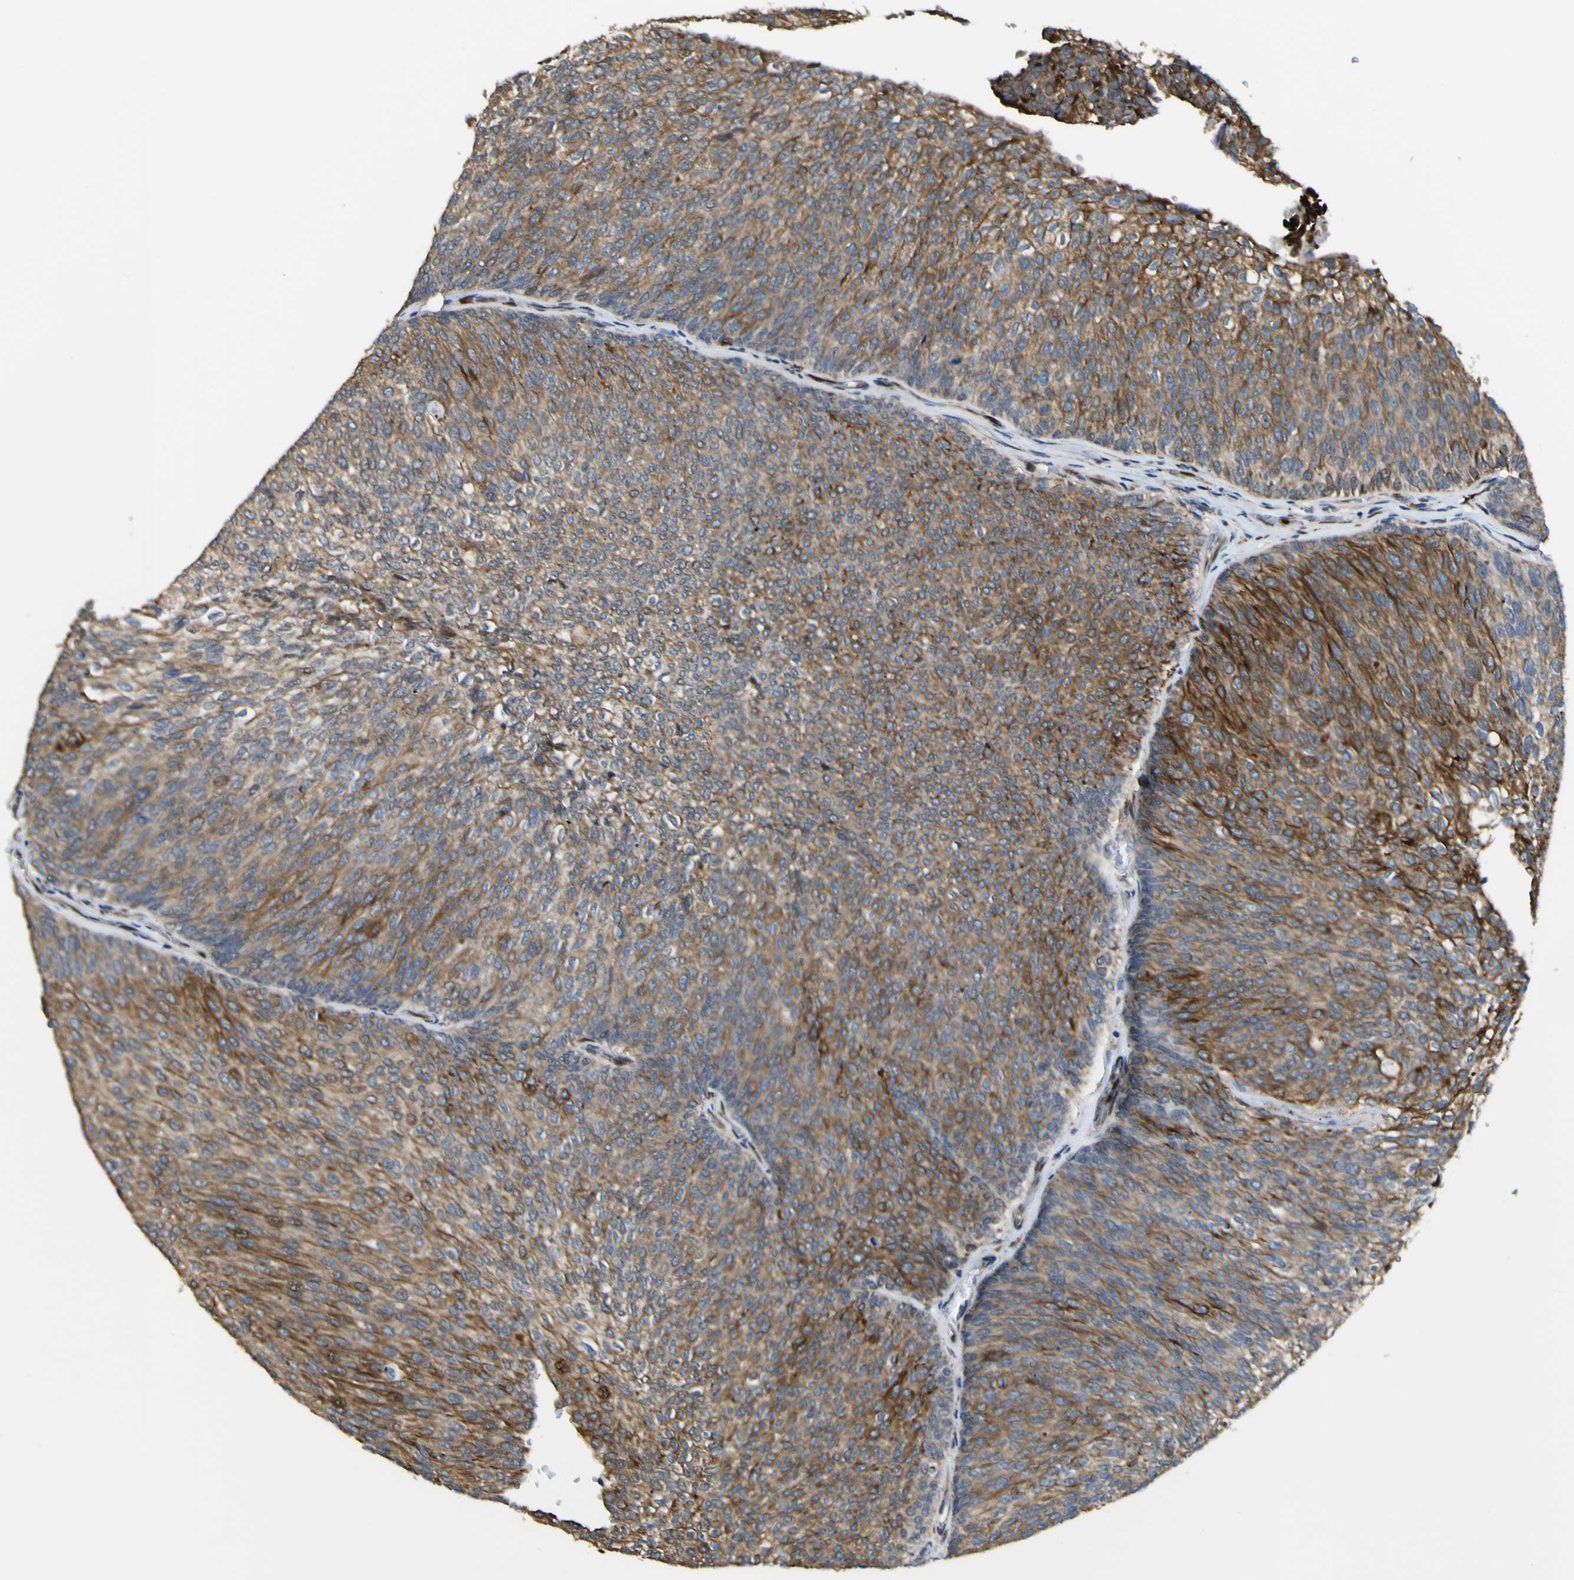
{"staining": {"intensity": "moderate", "quantity": "25%-75%", "location": "cytoplasmic/membranous"}, "tissue": "urothelial cancer", "cell_type": "Tumor cells", "image_type": "cancer", "snomed": [{"axis": "morphology", "description": "Urothelial carcinoma, Low grade"}, {"axis": "topography", "description": "Urinary bladder"}], "caption": "Protein staining of low-grade urothelial carcinoma tissue demonstrates moderate cytoplasmic/membranous staining in approximately 25%-75% of tumor cells.", "gene": "LBHD1", "patient": {"sex": "female", "age": 79}}